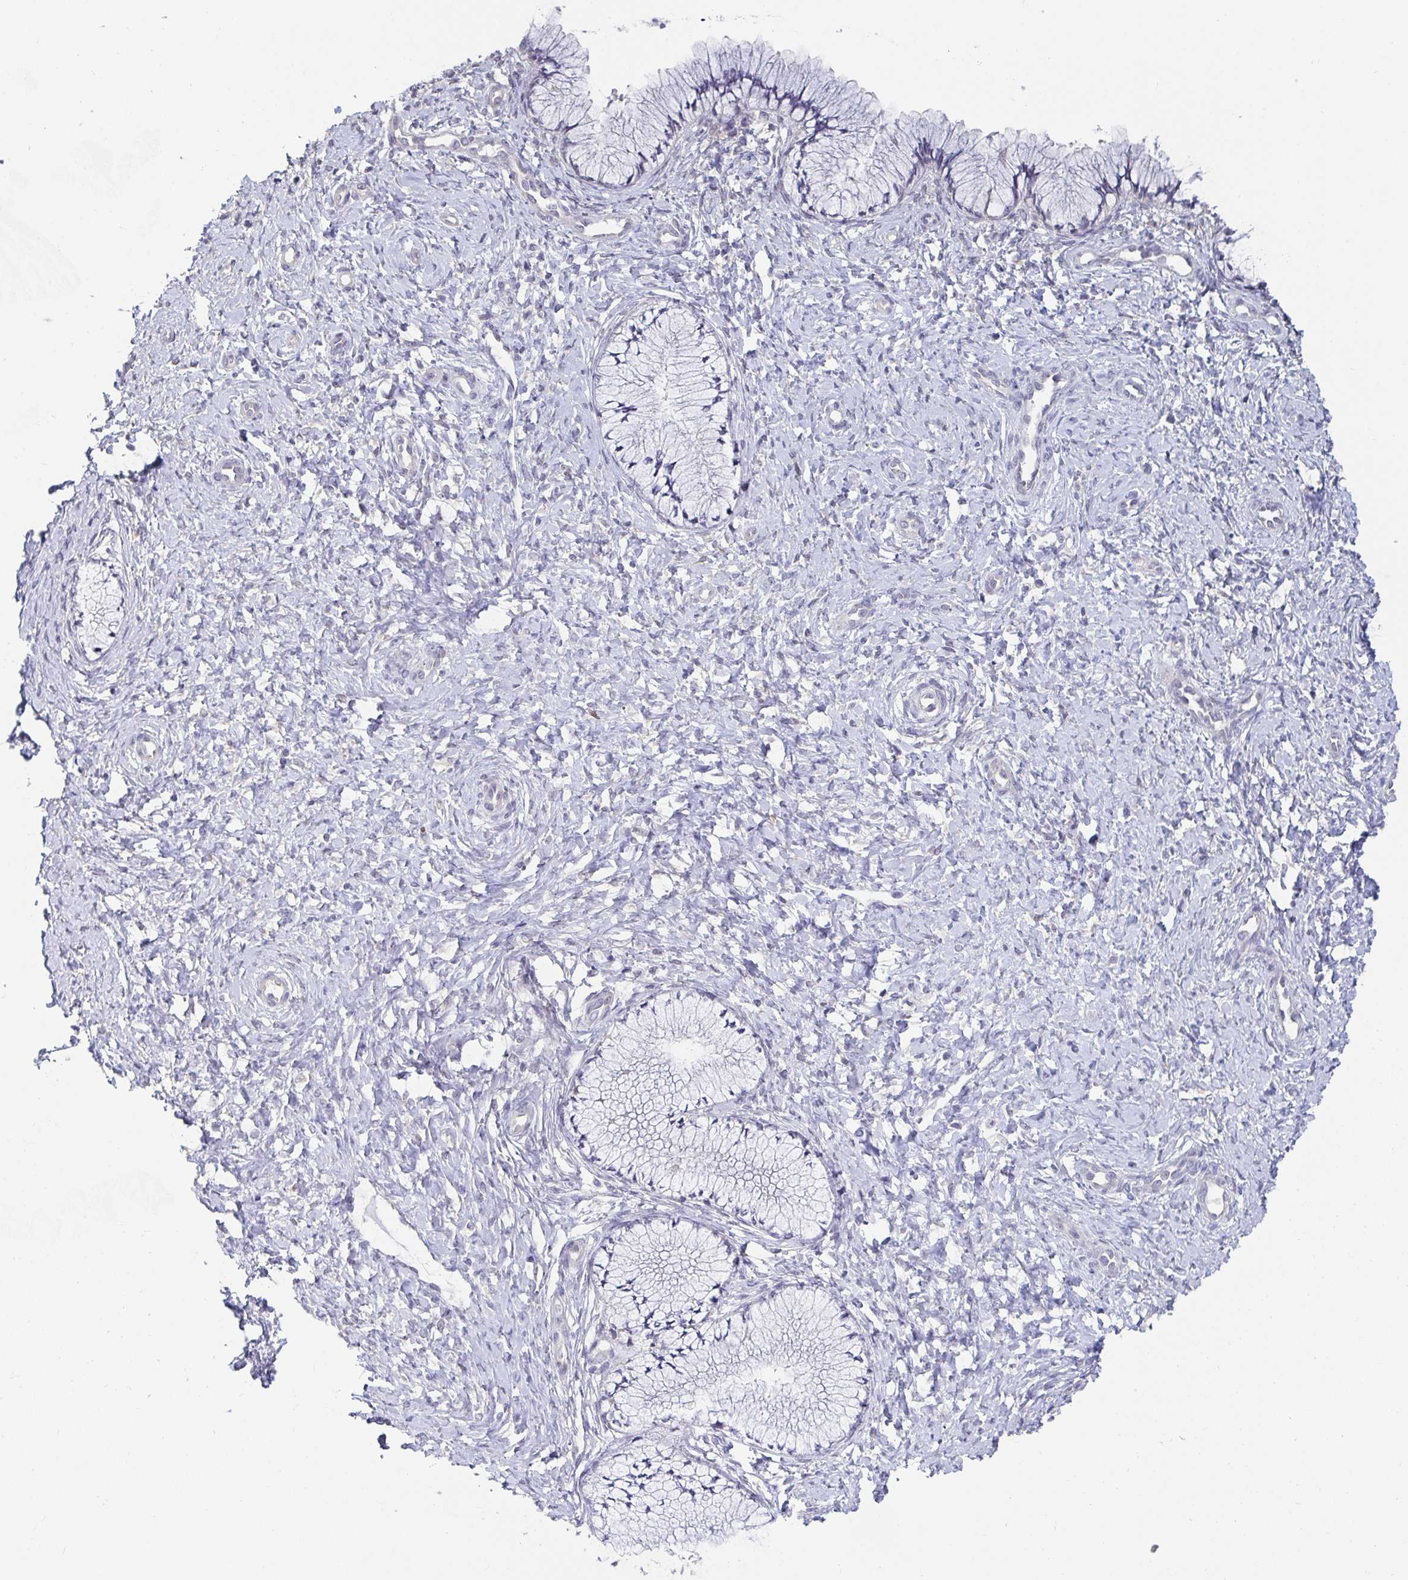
{"staining": {"intensity": "negative", "quantity": "none", "location": "none"}, "tissue": "cervix", "cell_type": "Glandular cells", "image_type": "normal", "snomed": [{"axis": "morphology", "description": "Normal tissue, NOS"}, {"axis": "topography", "description": "Cervix"}], "caption": "IHC histopathology image of unremarkable cervix: human cervix stained with DAB (3,3'-diaminobenzidine) demonstrates no significant protein expression in glandular cells.", "gene": "FAM156A", "patient": {"sex": "female", "age": 37}}